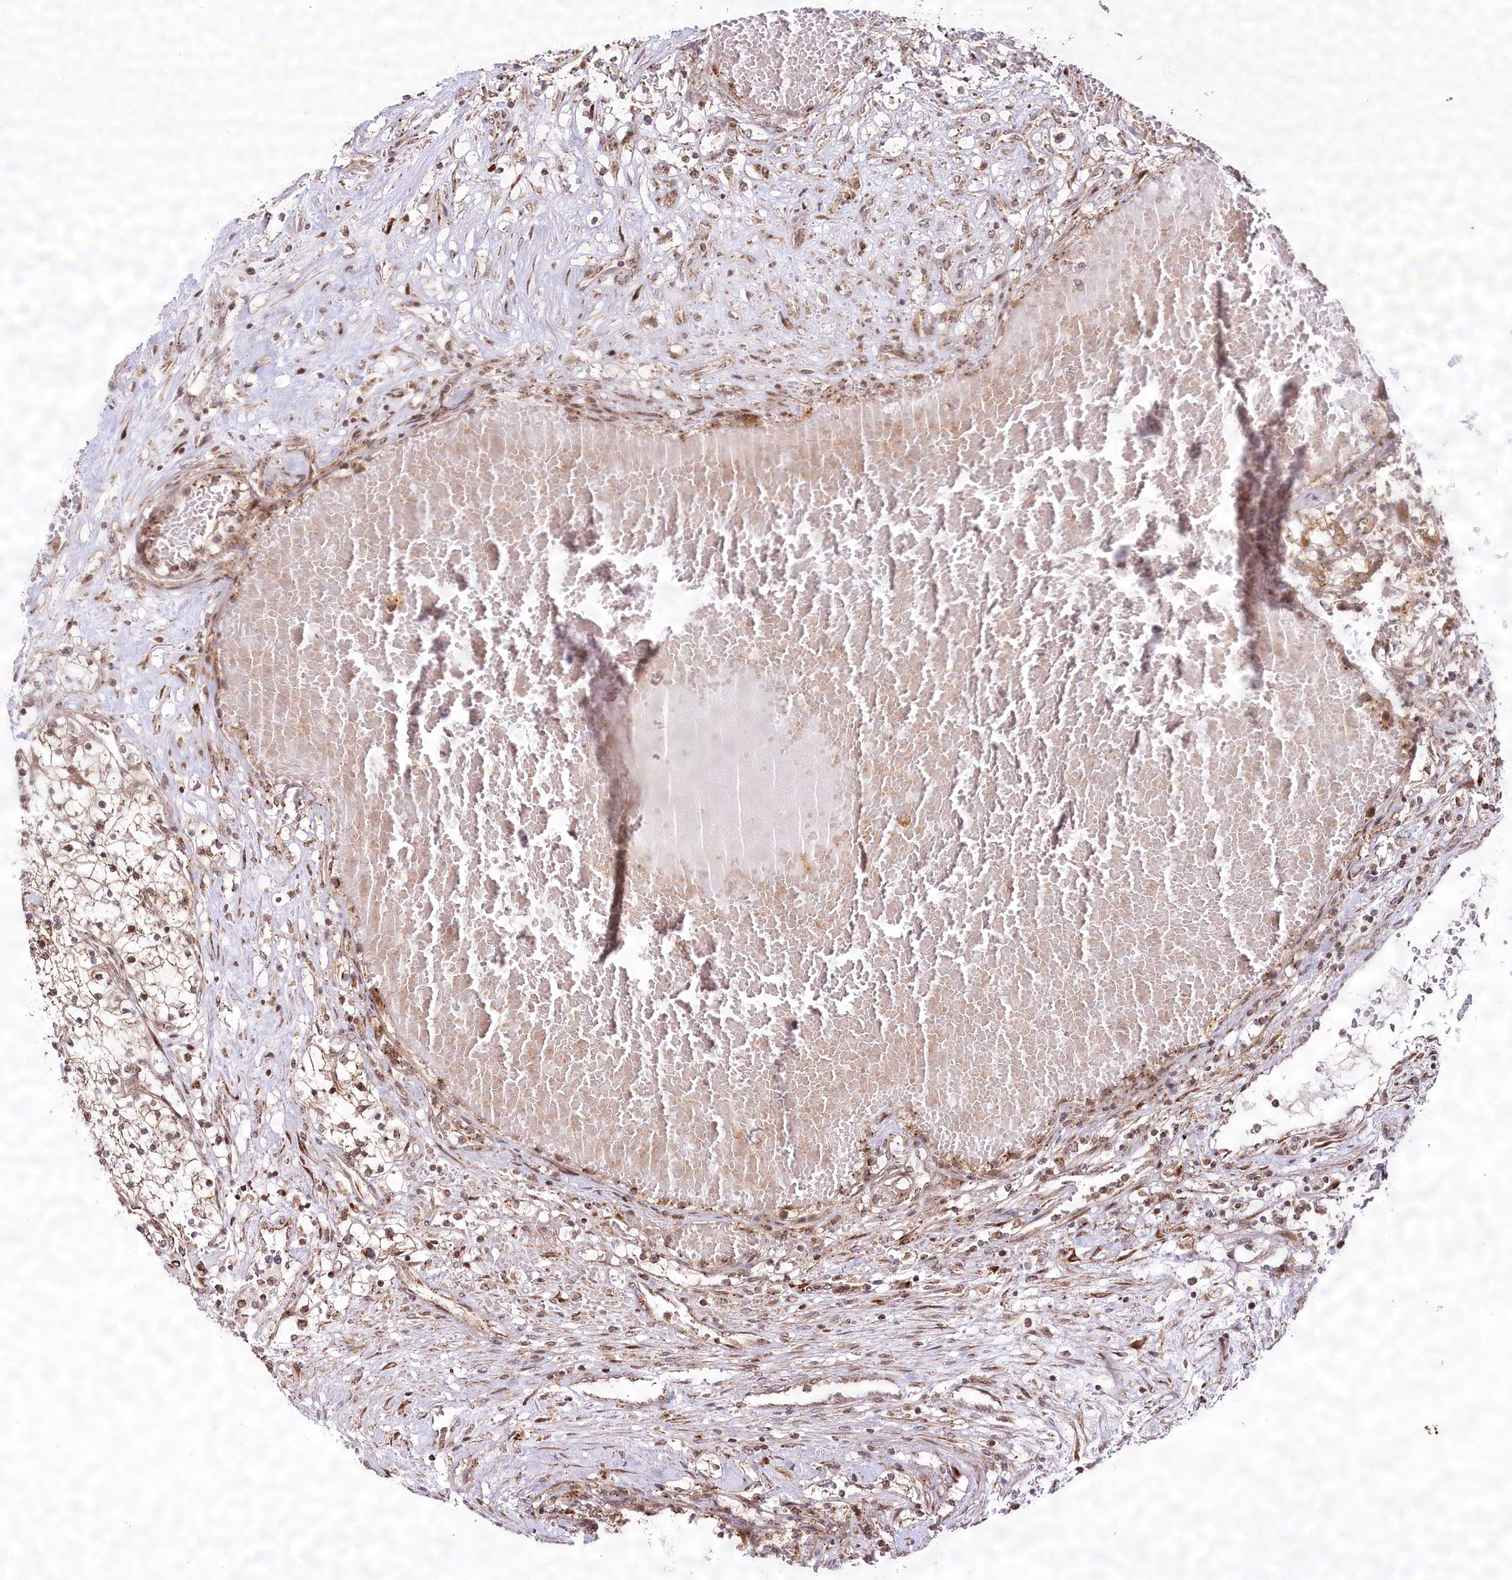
{"staining": {"intensity": "moderate", "quantity": ">75%", "location": "cytoplasmic/membranous"}, "tissue": "renal cancer", "cell_type": "Tumor cells", "image_type": "cancer", "snomed": [{"axis": "morphology", "description": "Normal tissue, NOS"}, {"axis": "morphology", "description": "Adenocarcinoma, NOS"}, {"axis": "topography", "description": "Kidney"}], "caption": "A brown stain labels moderate cytoplasmic/membranous expression of a protein in adenocarcinoma (renal) tumor cells.", "gene": "COPG1", "patient": {"sex": "male", "age": 68}}